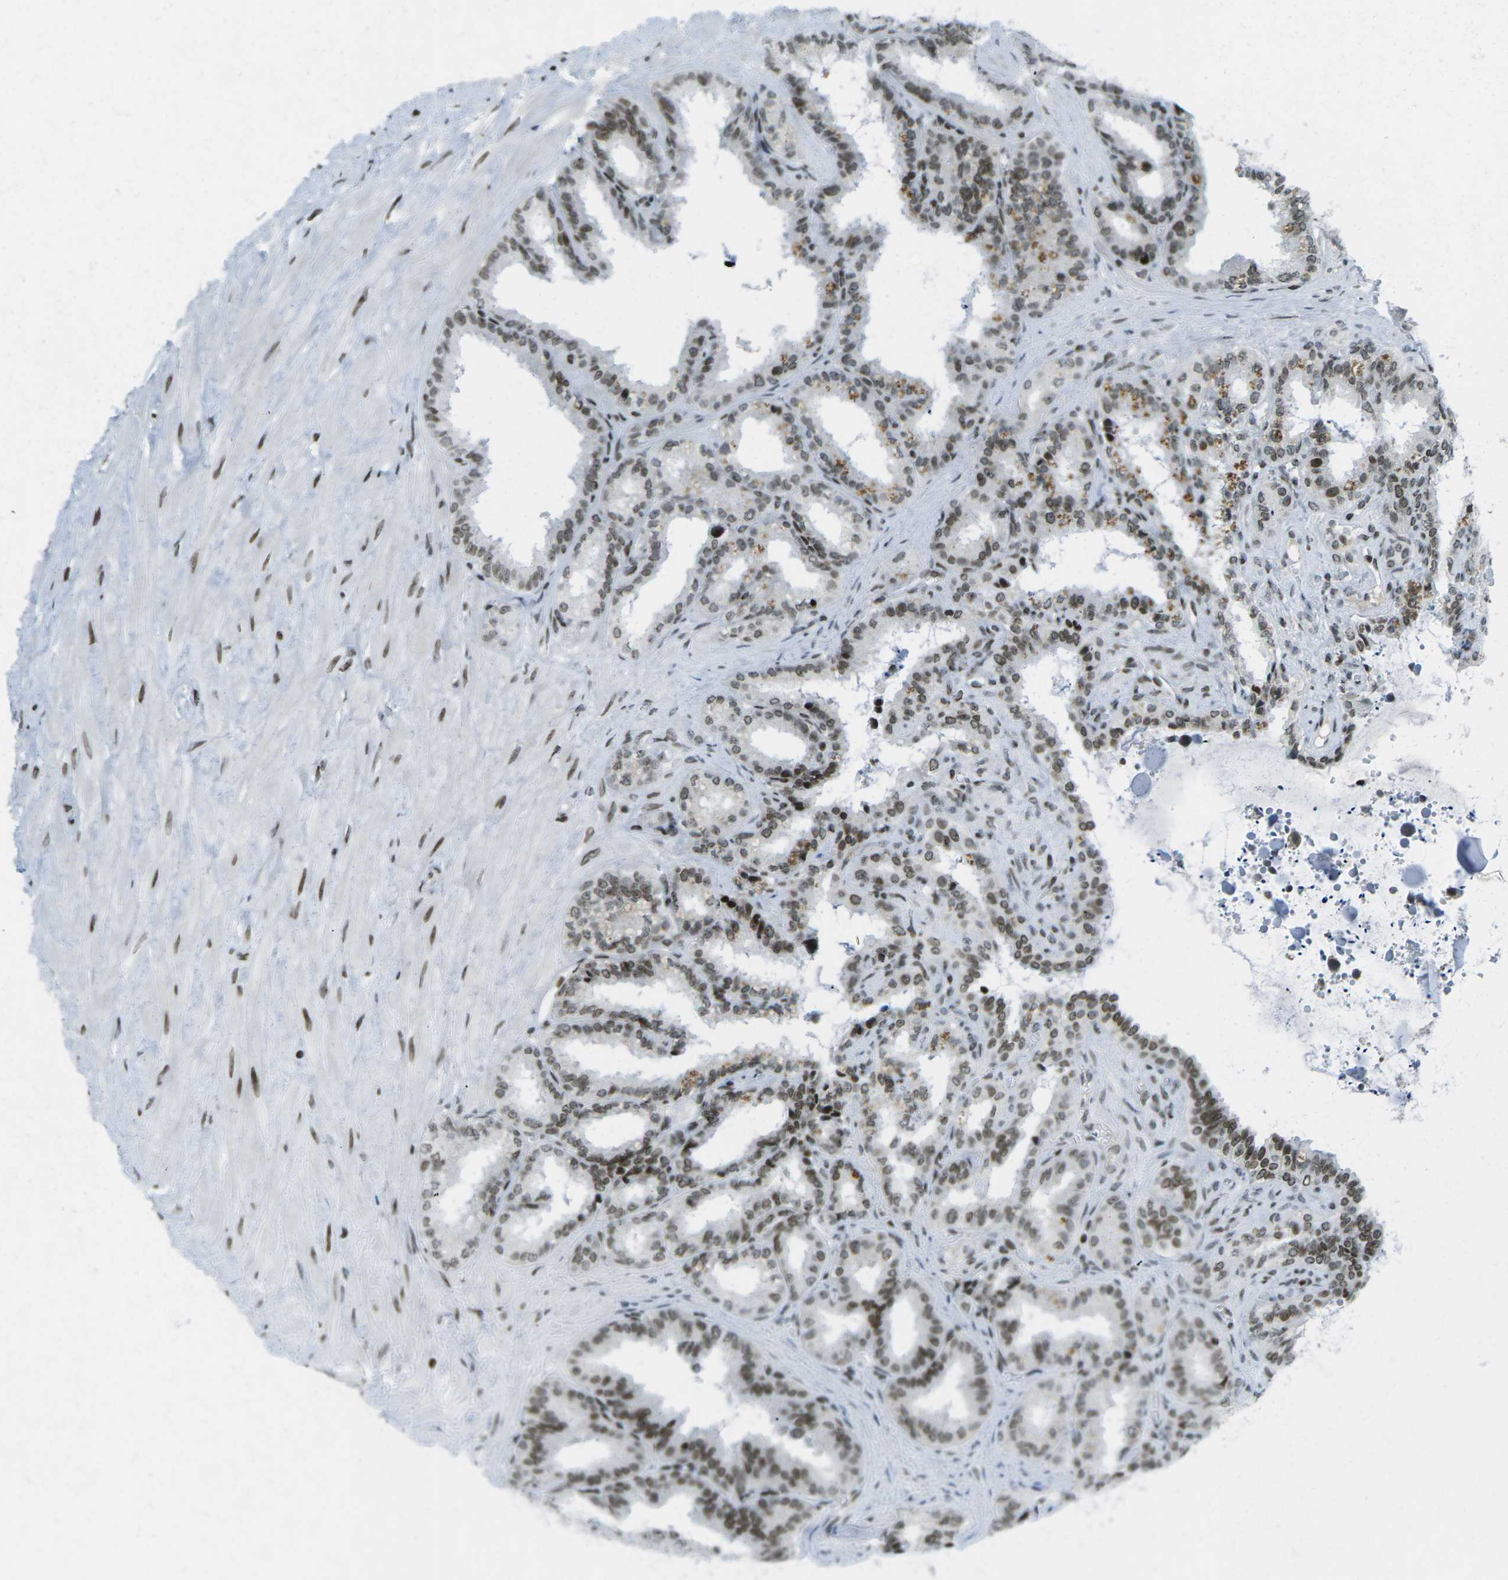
{"staining": {"intensity": "strong", "quantity": ">75%", "location": "nuclear"}, "tissue": "seminal vesicle", "cell_type": "Glandular cells", "image_type": "normal", "snomed": [{"axis": "morphology", "description": "Normal tissue, NOS"}, {"axis": "topography", "description": "Seminal veicle"}], "caption": "Protein expression analysis of benign seminal vesicle displays strong nuclear expression in approximately >75% of glandular cells. The staining was performed using DAB (3,3'-diaminobenzidine) to visualize the protein expression in brown, while the nuclei were stained in blue with hematoxylin (Magnification: 20x).", "gene": "EME1", "patient": {"sex": "male", "age": 64}}